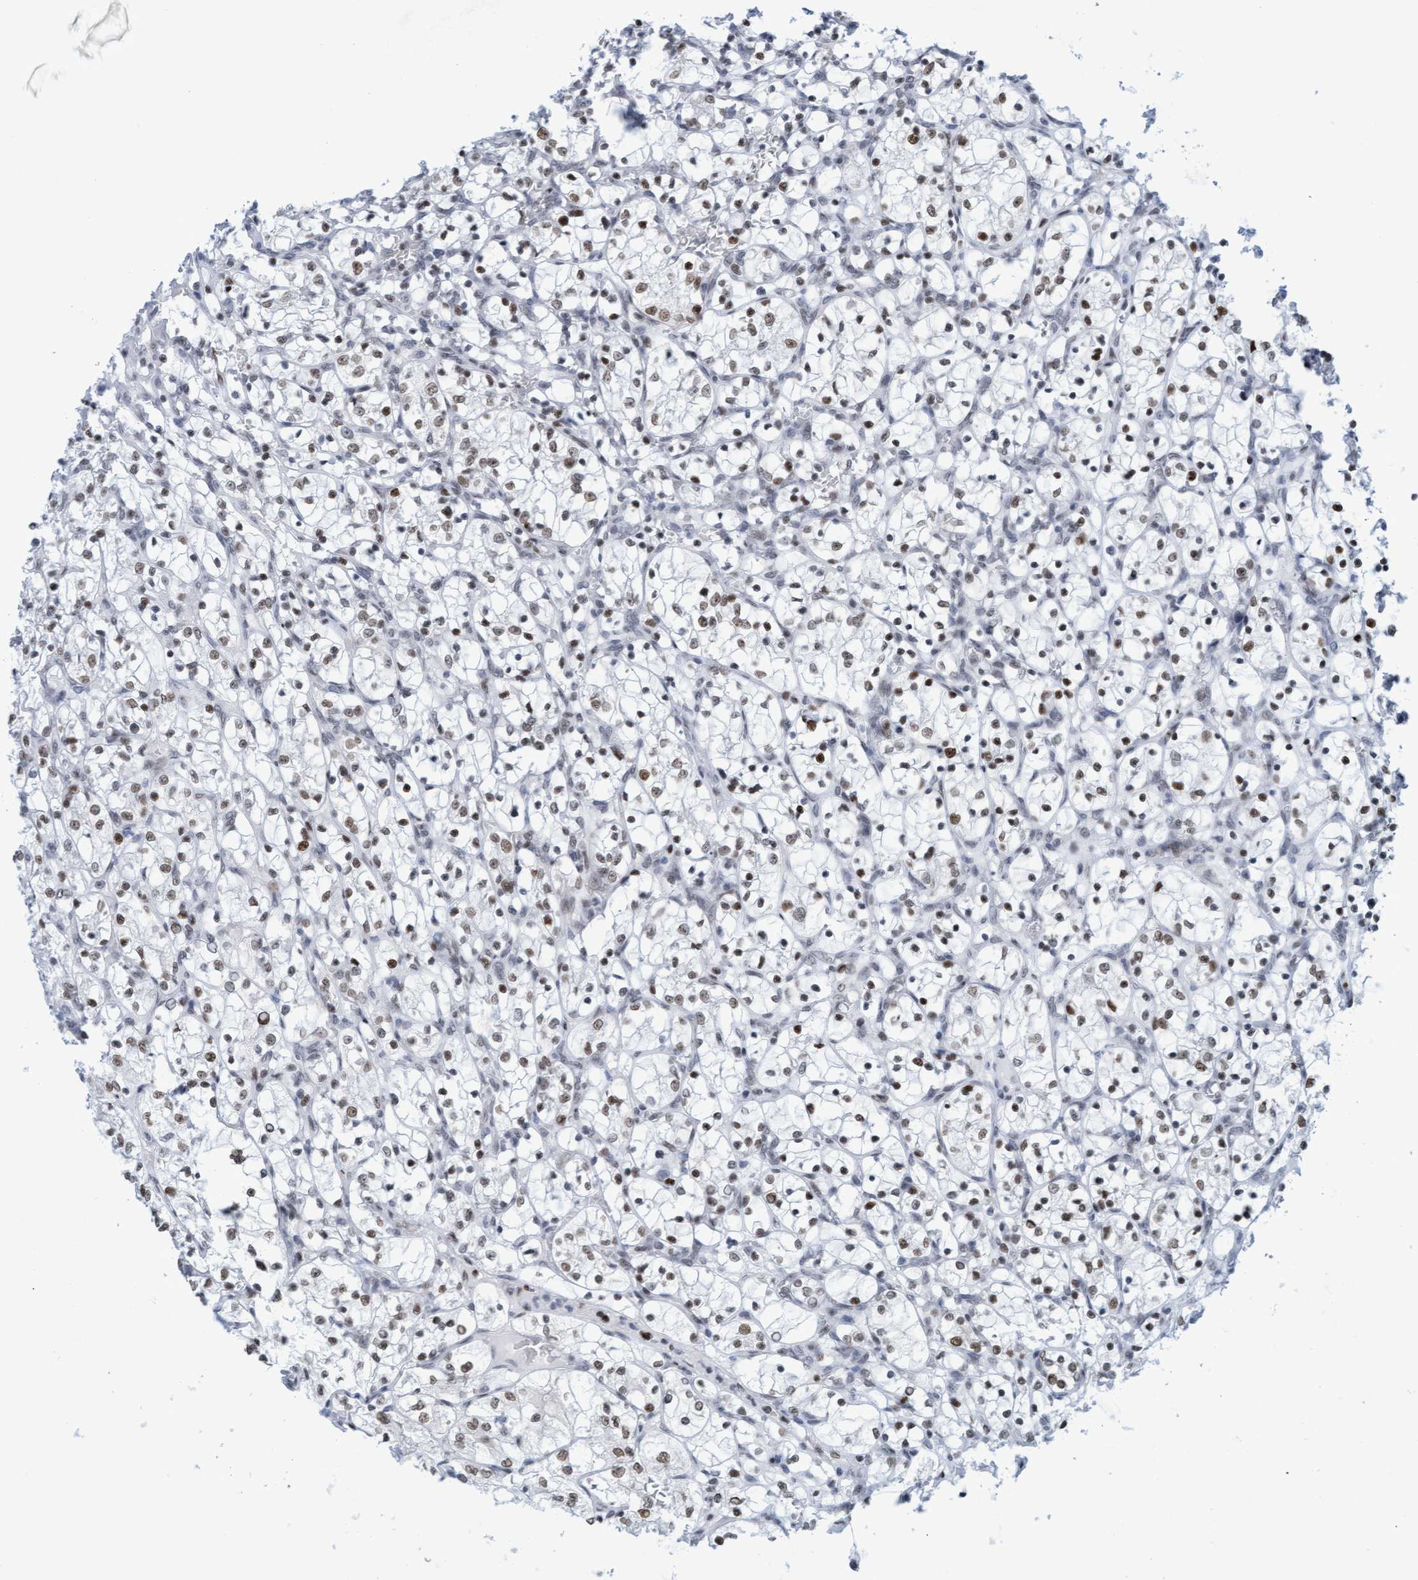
{"staining": {"intensity": "moderate", "quantity": "25%-75%", "location": "nuclear"}, "tissue": "renal cancer", "cell_type": "Tumor cells", "image_type": "cancer", "snomed": [{"axis": "morphology", "description": "Adenocarcinoma, NOS"}, {"axis": "topography", "description": "Kidney"}], "caption": "Immunohistochemistry (IHC) of human renal adenocarcinoma reveals medium levels of moderate nuclear positivity in about 25%-75% of tumor cells.", "gene": "GLRX2", "patient": {"sex": "female", "age": 69}}